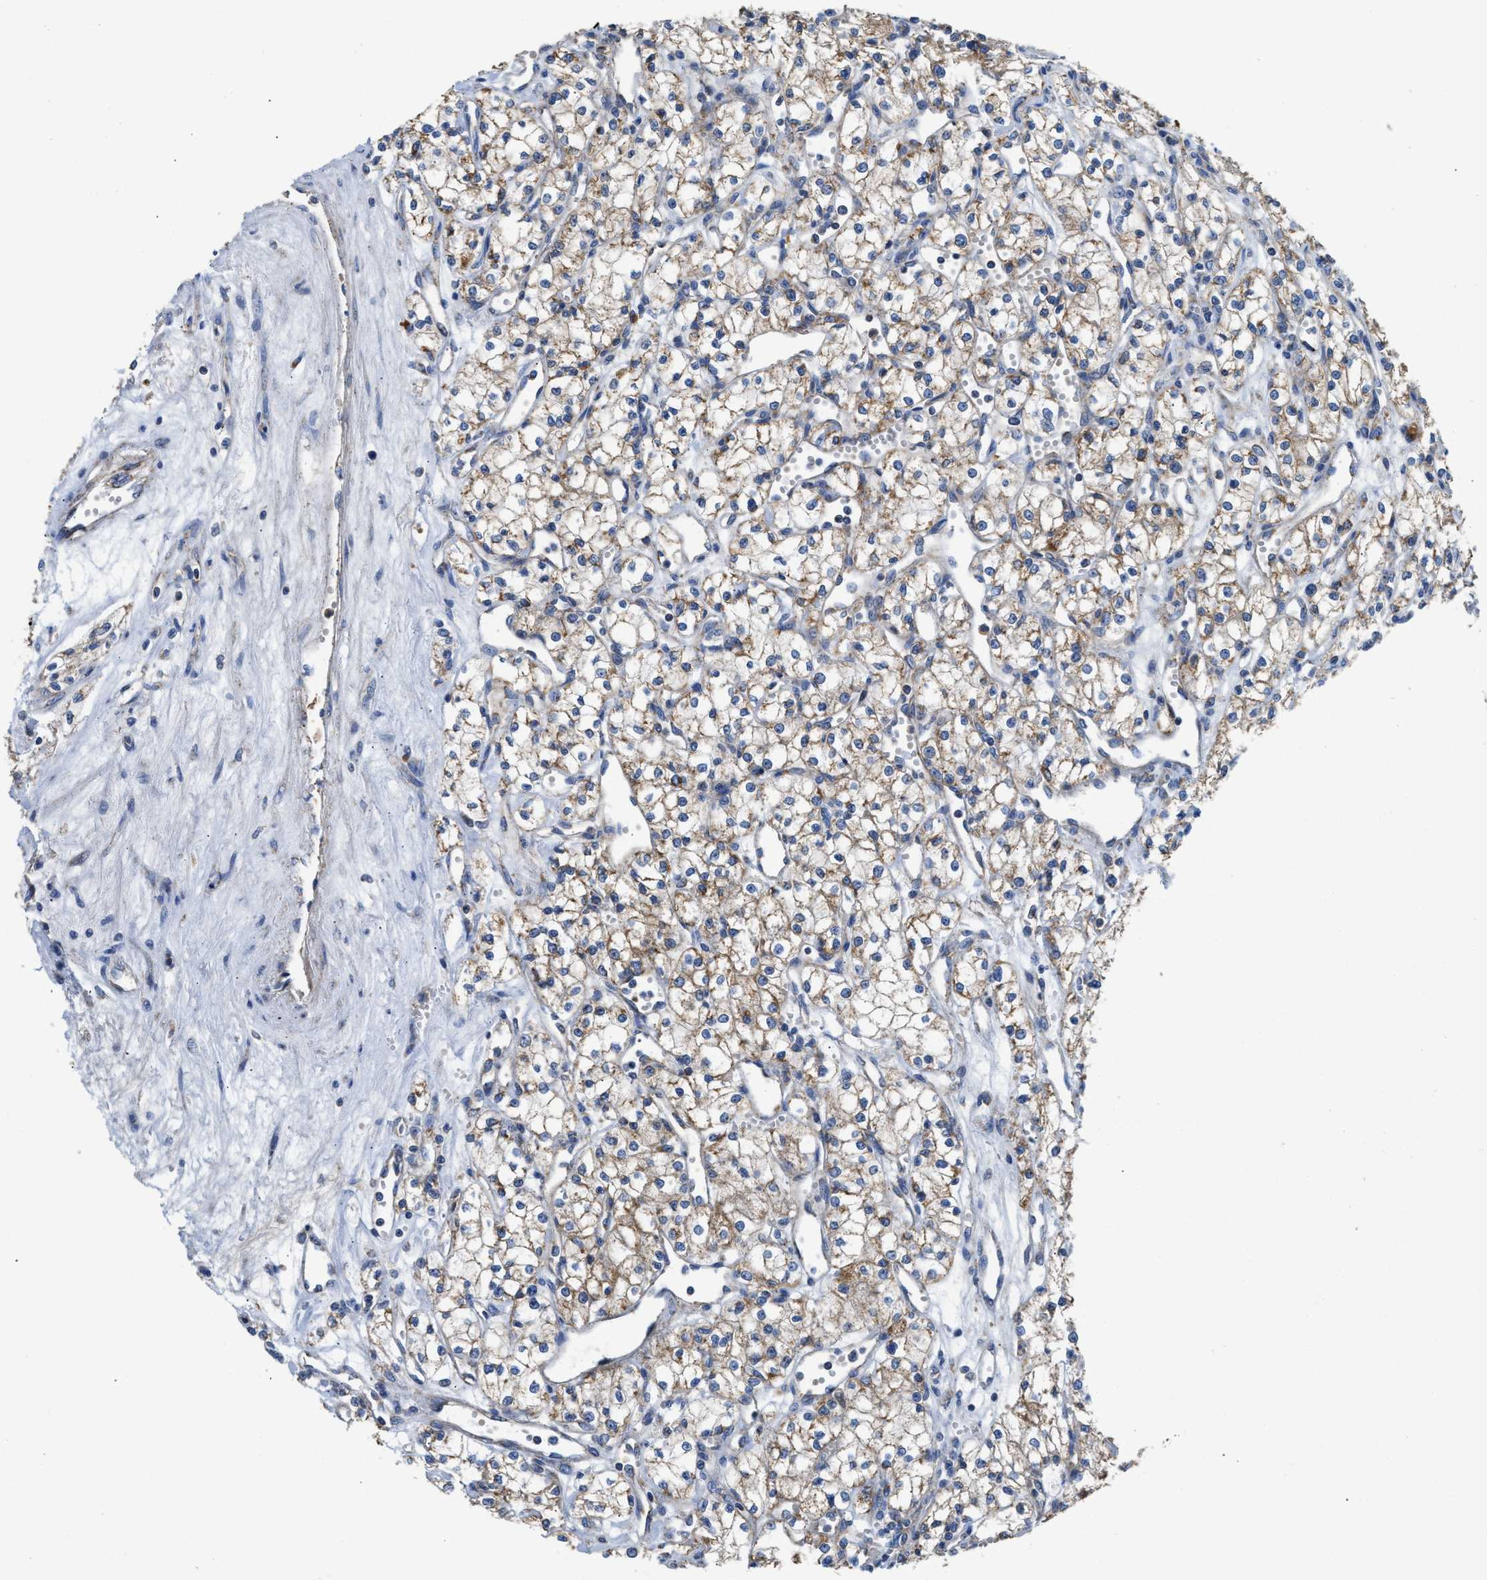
{"staining": {"intensity": "weak", "quantity": "25%-75%", "location": "cytoplasmic/membranous"}, "tissue": "renal cancer", "cell_type": "Tumor cells", "image_type": "cancer", "snomed": [{"axis": "morphology", "description": "Adenocarcinoma, NOS"}, {"axis": "topography", "description": "Kidney"}], "caption": "Protein expression analysis of adenocarcinoma (renal) reveals weak cytoplasmic/membranous staining in about 25%-75% of tumor cells. (Brightfield microscopy of DAB IHC at high magnification).", "gene": "SLC25A13", "patient": {"sex": "male", "age": 59}}